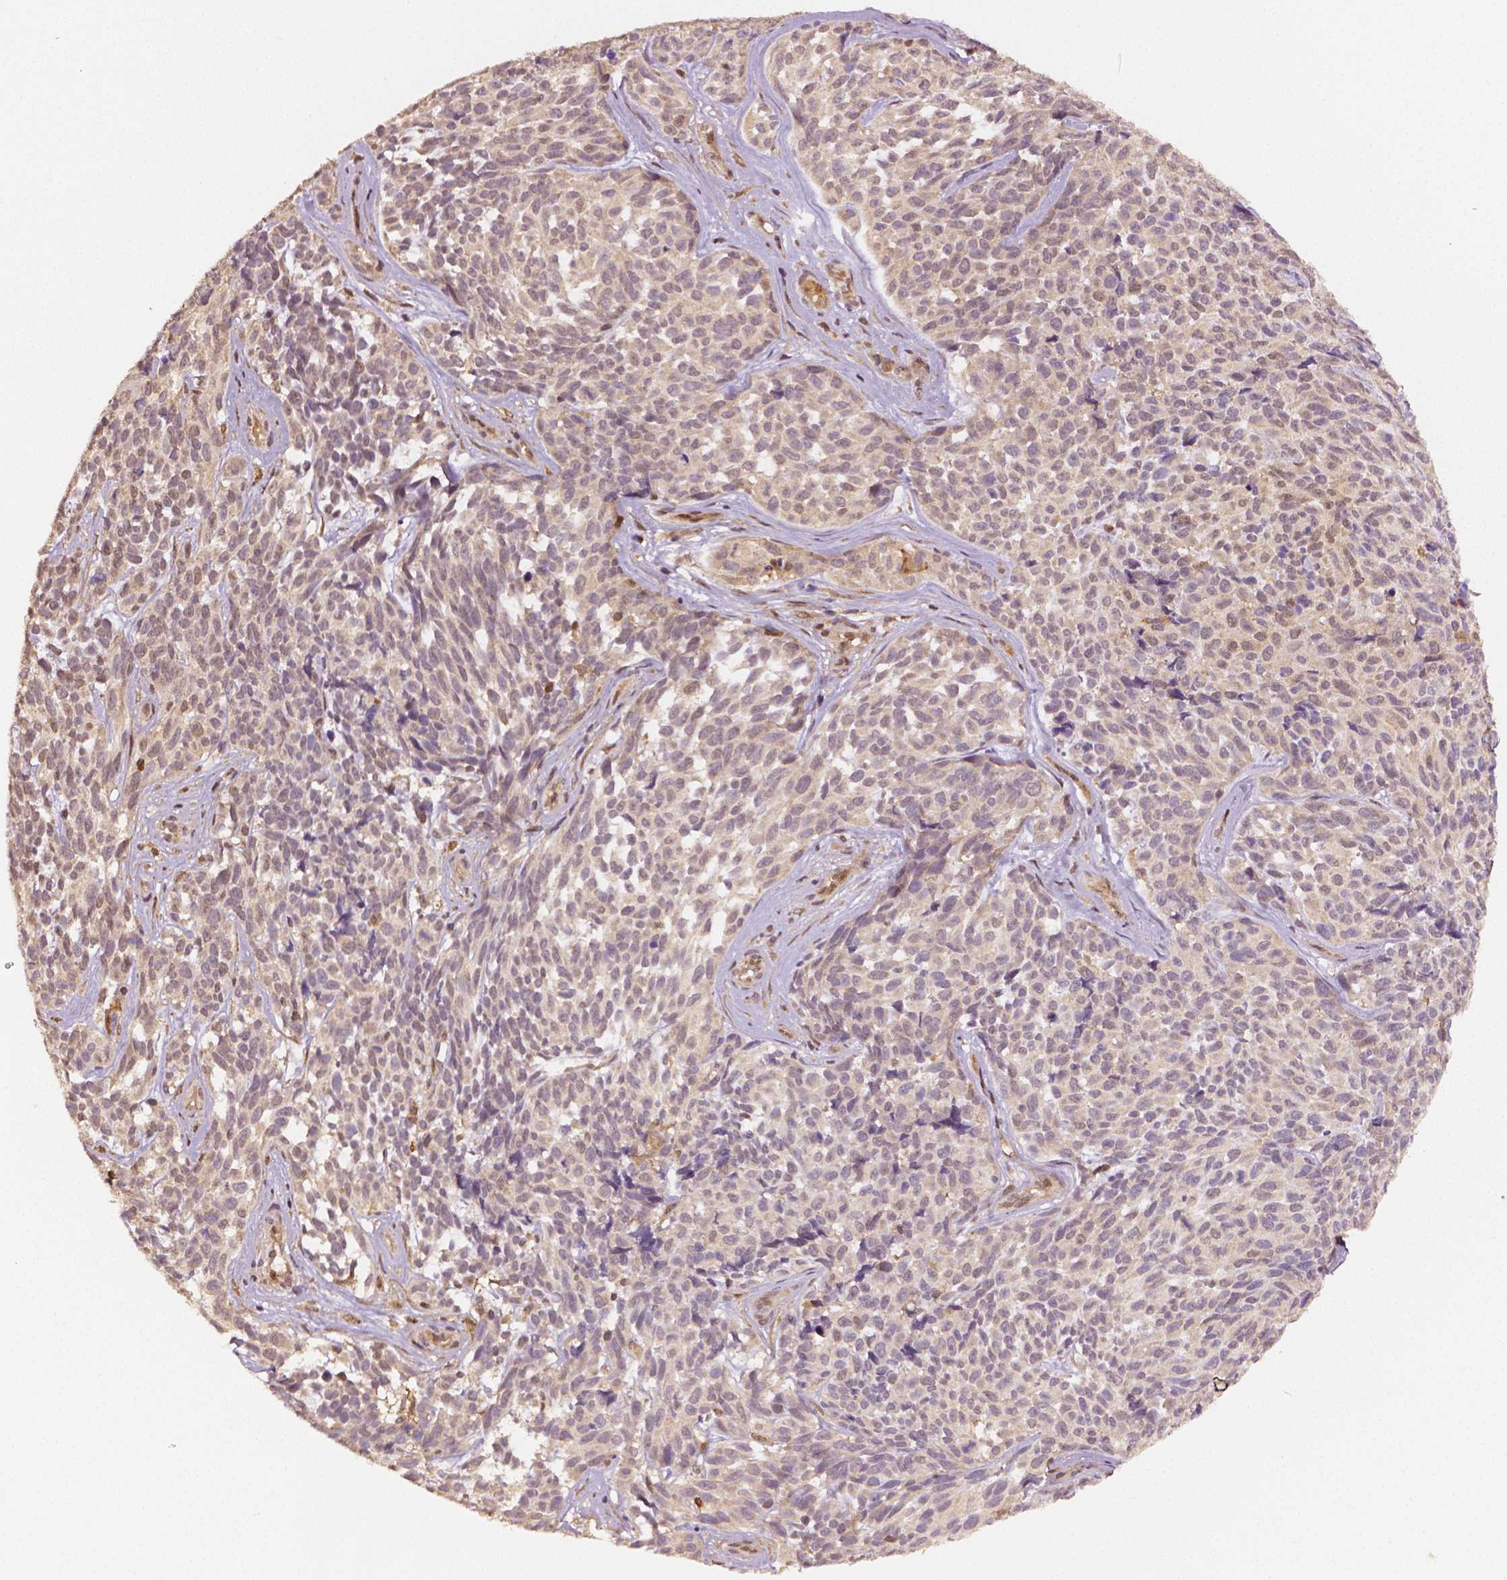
{"staining": {"intensity": "negative", "quantity": "none", "location": "none"}, "tissue": "melanoma", "cell_type": "Tumor cells", "image_type": "cancer", "snomed": [{"axis": "morphology", "description": "Malignant melanoma, NOS"}, {"axis": "topography", "description": "Skin"}], "caption": "Tumor cells show no significant expression in melanoma.", "gene": "STAT3", "patient": {"sex": "female", "age": 88}}